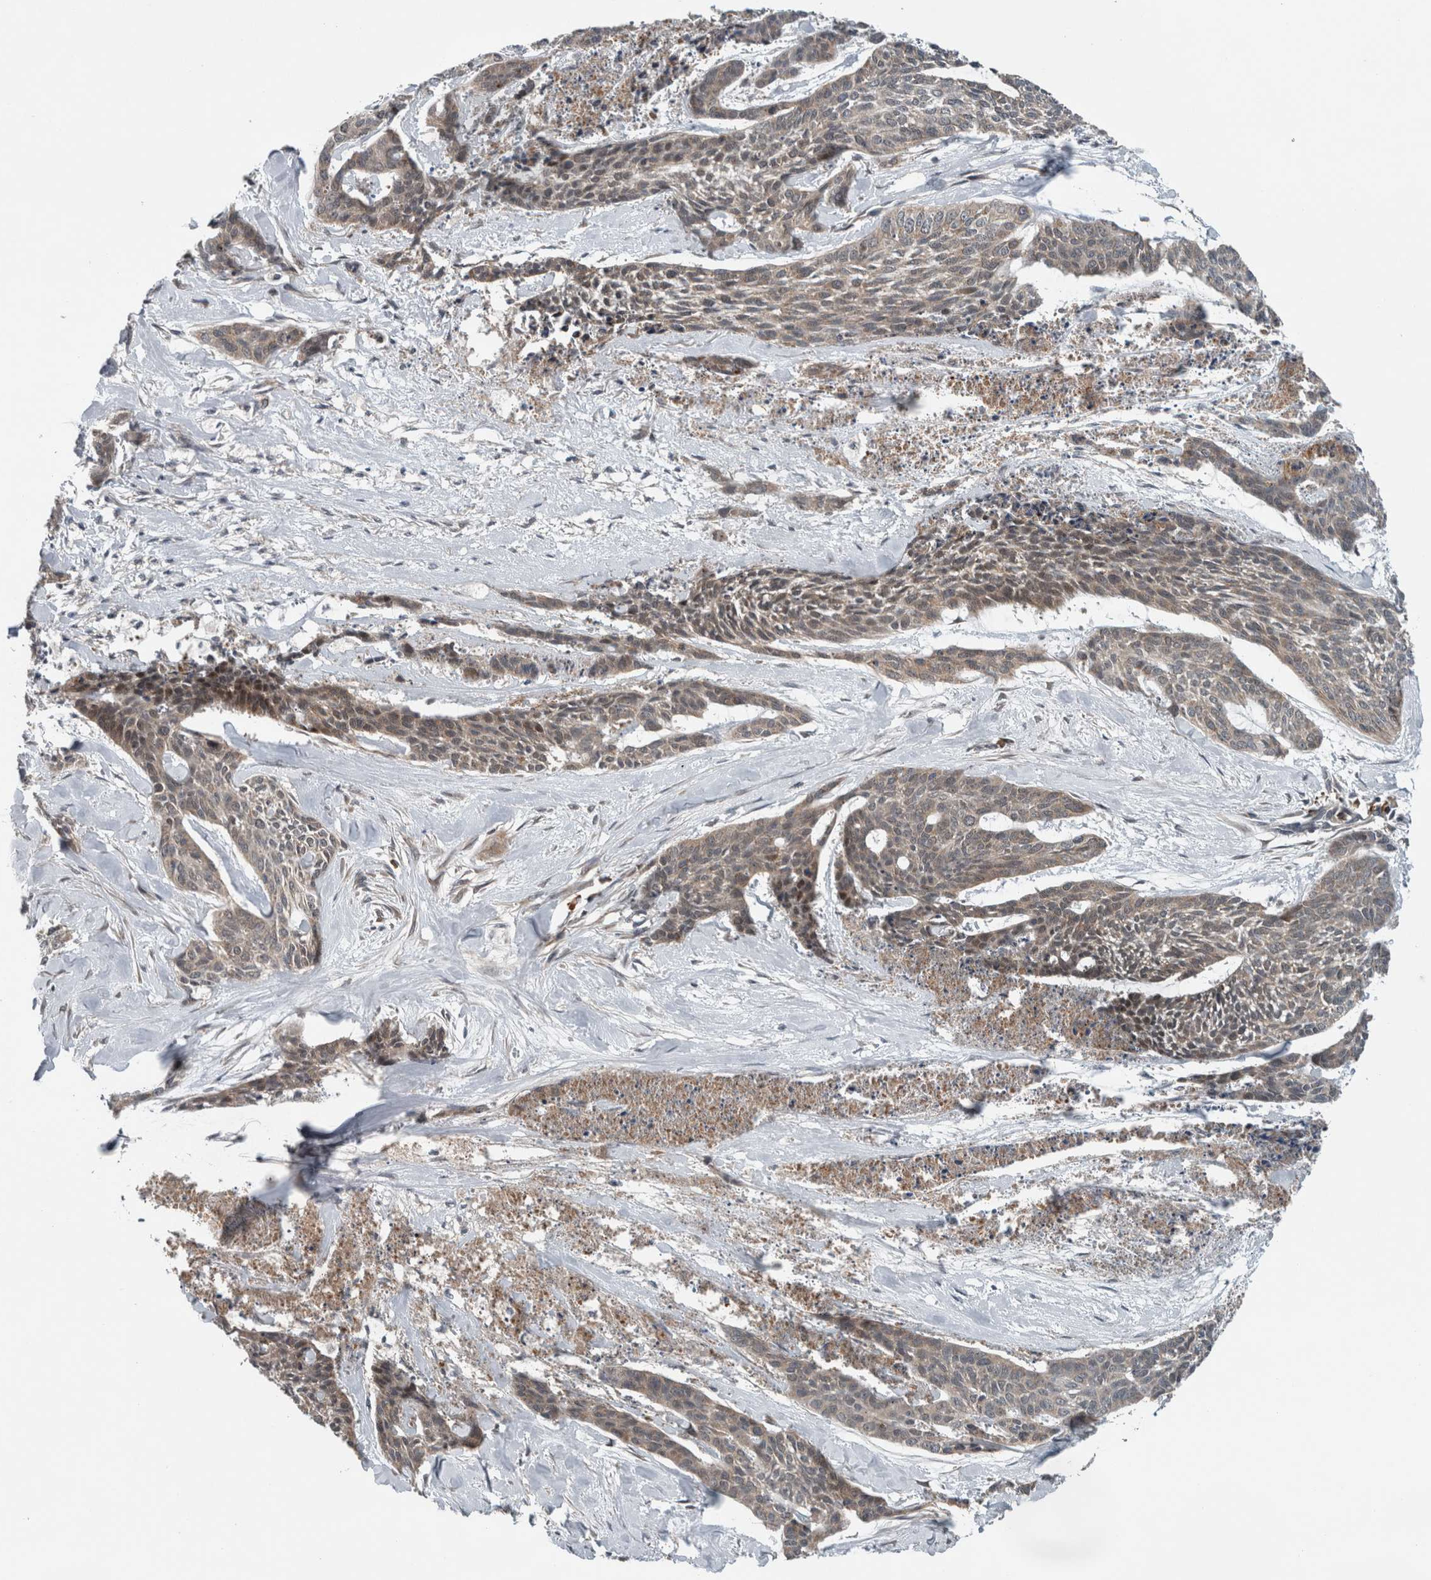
{"staining": {"intensity": "weak", "quantity": "25%-75%", "location": "cytoplasmic/membranous"}, "tissue": "skin cancer", "cell_type": "Tumor cells", "image_type": "cancer", "snomed": [{"axis": "morphology", "description": "Basal cell carcinoma"}, {"axis": "topography", "description": "Skin"}], "caption": "The histopathology image displays immunohistochemical staining of skin cancer. There is weak cytoplasmic/membranous expression is identified in approximately 25%-75% of tumor cells.", "gene": "GBA2", "patient": {"sex": "female", "age": 64}}